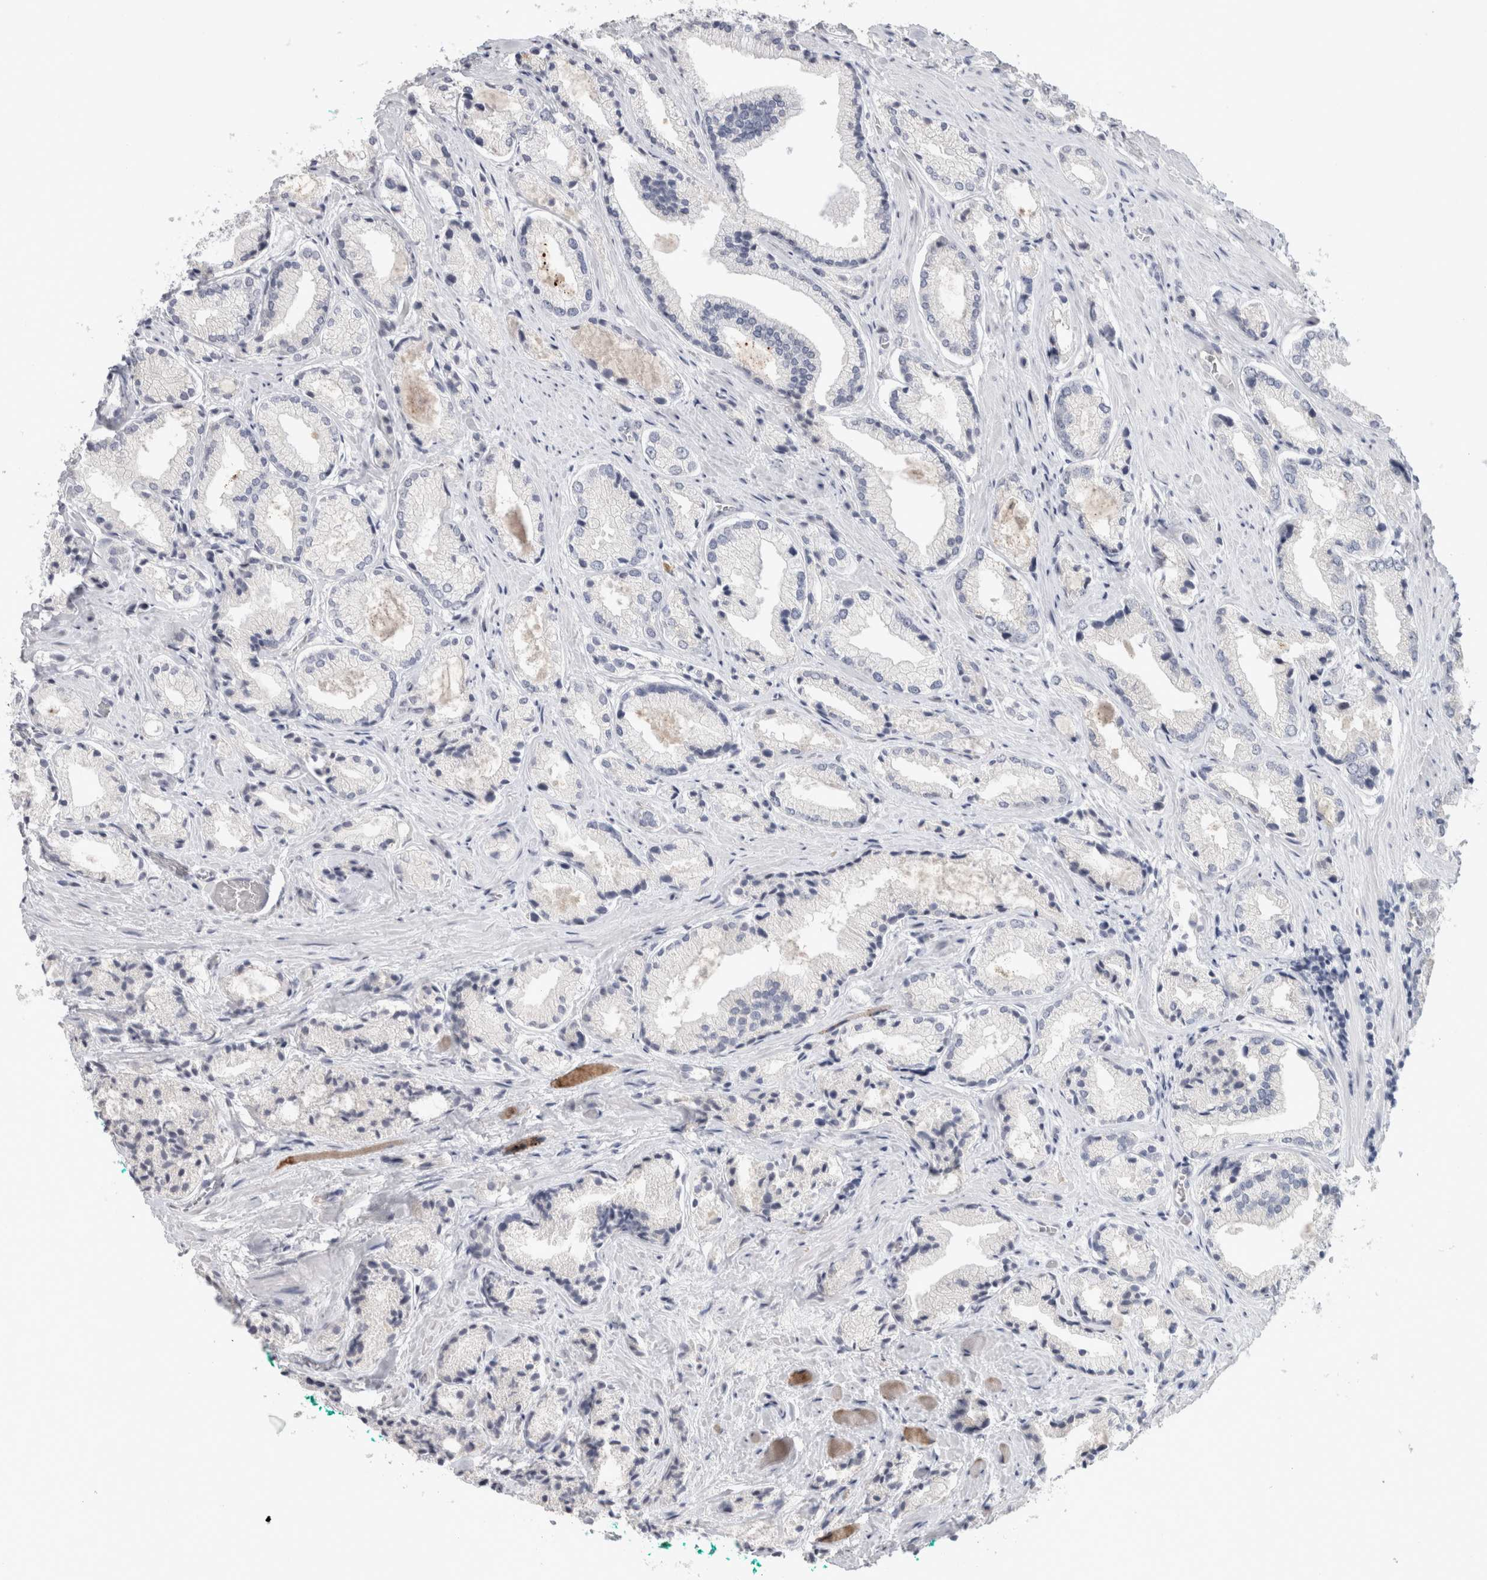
{"staining": {"intensity": "negative", "quantity": "none", "location": "none"}, "tissue": "prostate cancer", "cell_type": "Tumor cells", "image_type": "cancer", "snomed": [{"axis": "morphology", "description": "Adenocarcinoma, Low grade"}, {"axis": "topography", "description": "Prostate"}], "caption": "The immunohistochemistry micrograph has no significant staining in tumor cells of prostate cancer tissue. The staining is performed using DAB brown chromogen with nuclei counter-stained in using hematoxylin.", "gene": "TONSL", "patient": {"sex": "male", "age": 62}}